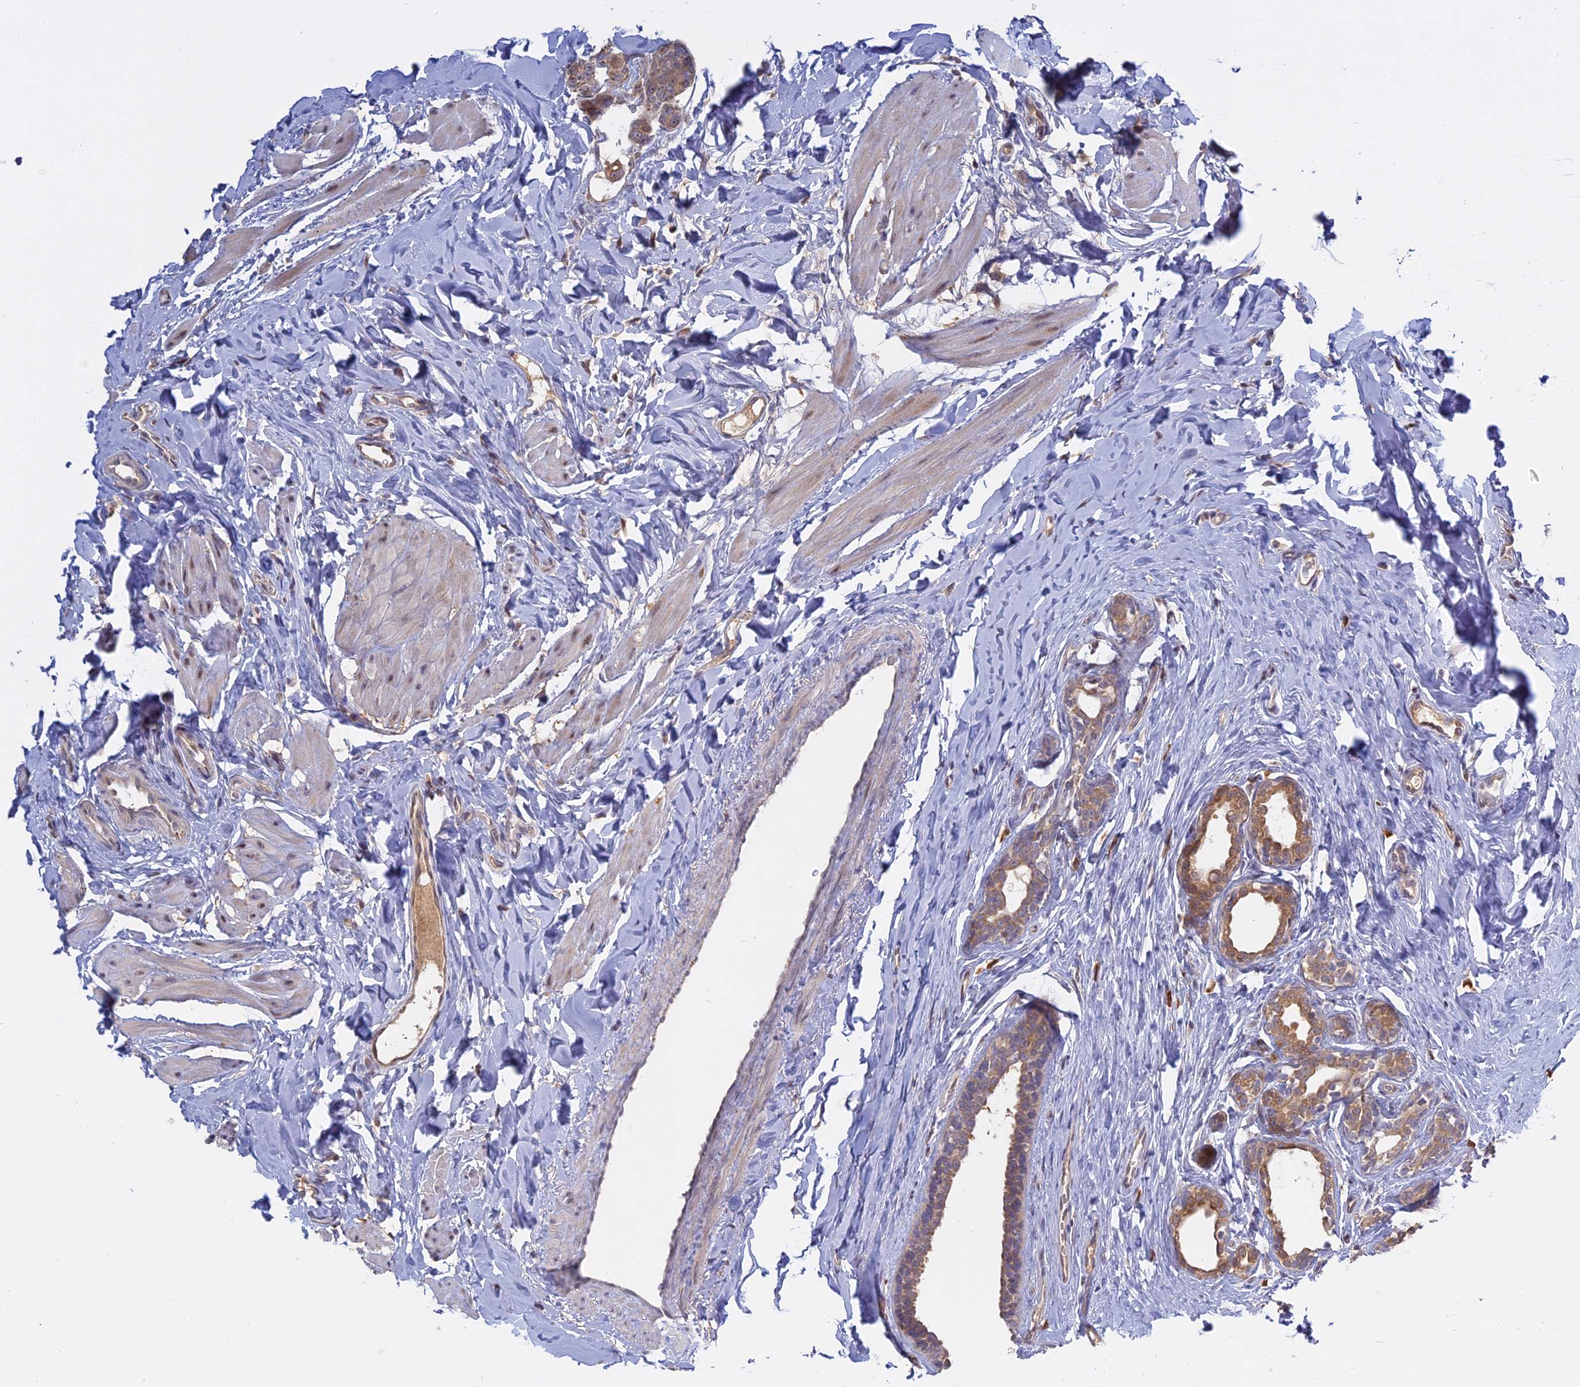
{"staining": {"intensity": "moderate", "quantity": ">75%", "location": "cytoplasmic/membranous"}, "tissue": "breast cancer", "cell_type": "Tumor cells", "image_type": "cancer", "snomed": [{"axis": "morphology", "description": "Duct carcinoma"}, {"axis": "topography", "description": "Breast"}], "caption": "Protein staining of breast cancer tissue reveals moderate cytoplasmic/membranous staining in about >75% of tumor cells.", "gene": "TMEM208", "patient": {"sex": "female", "age": 40}}